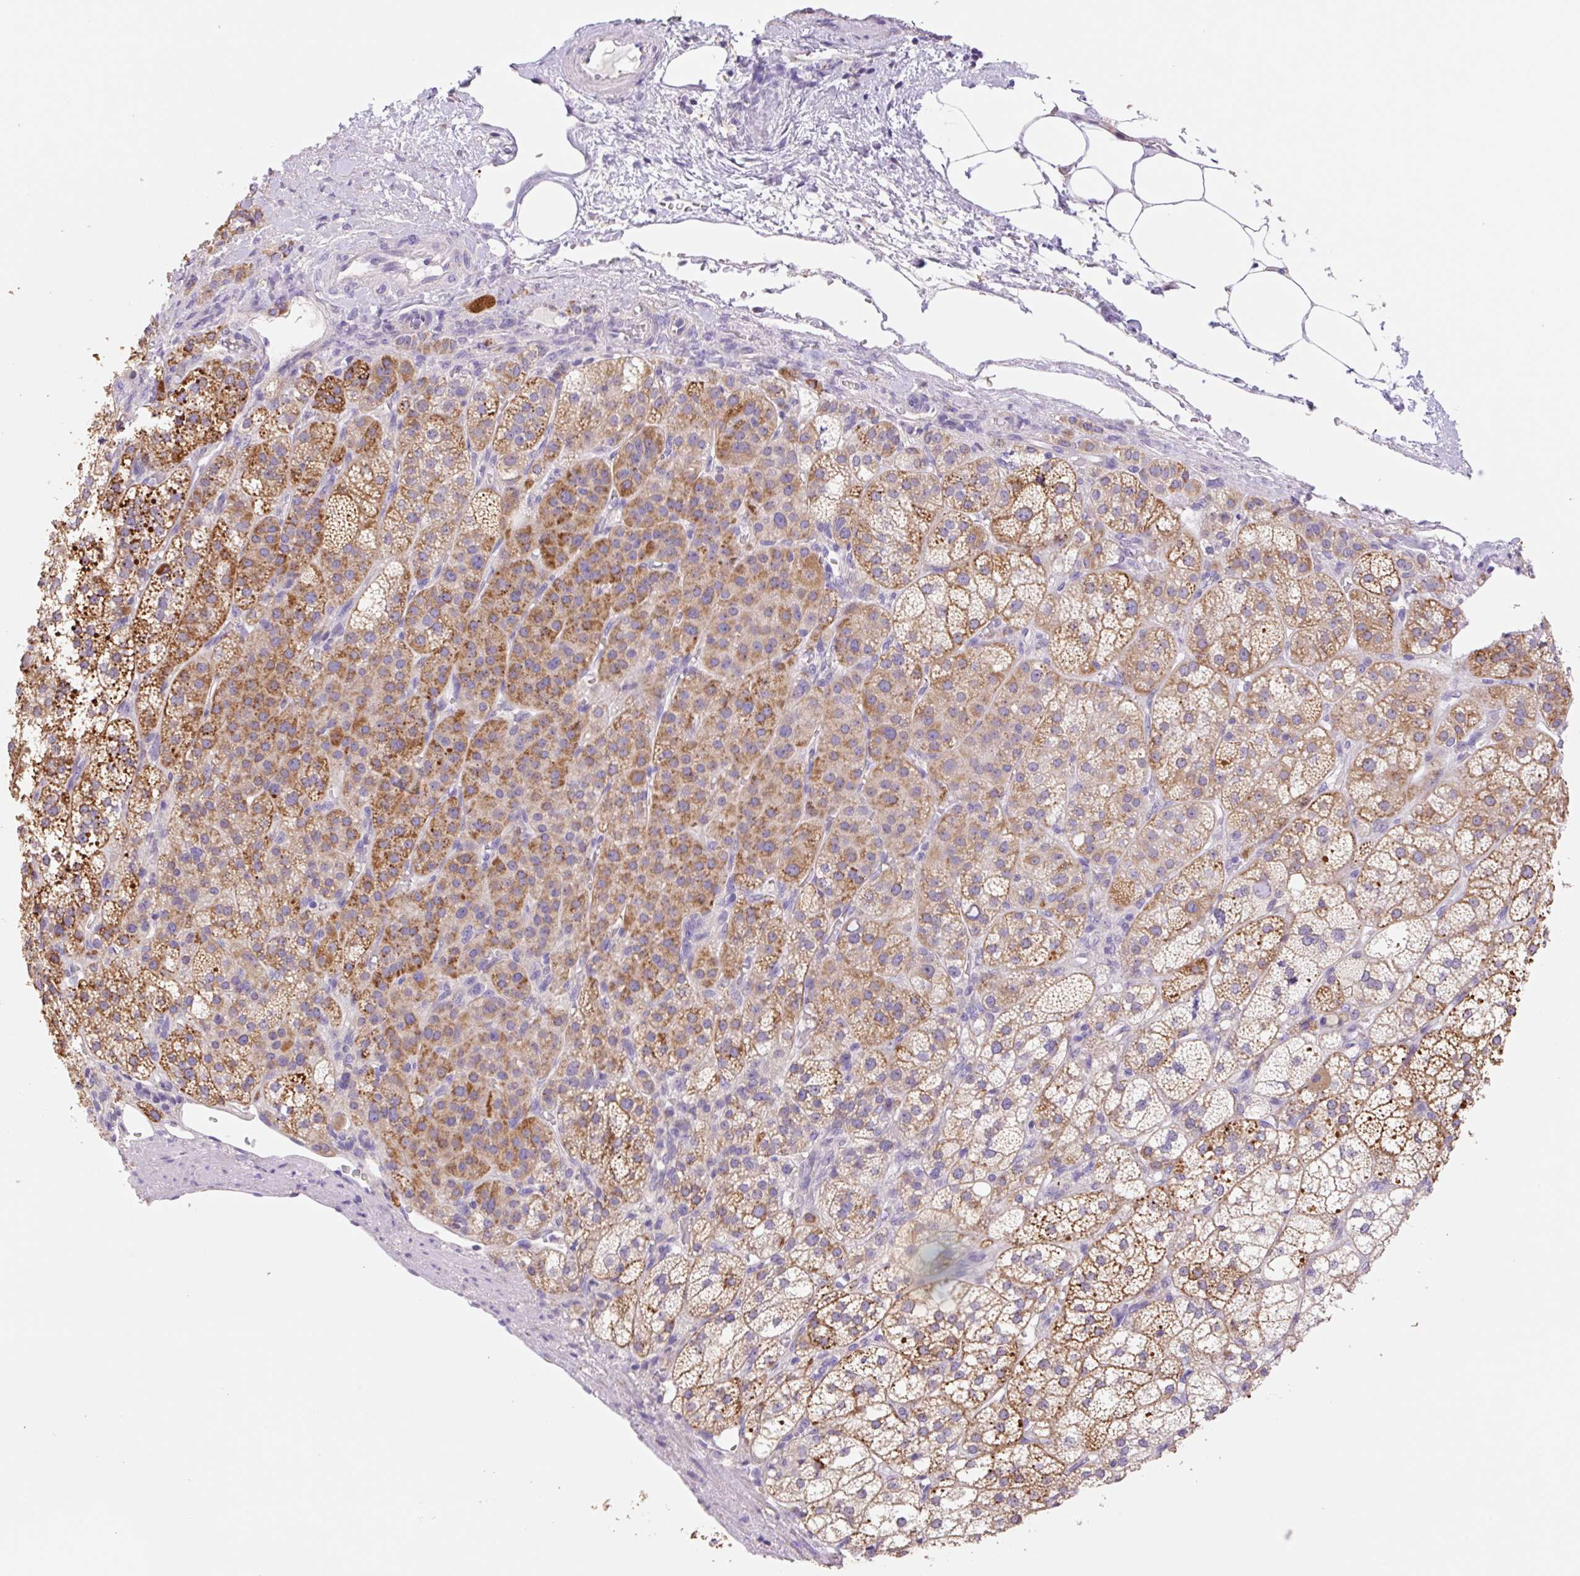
{"staining": {"intensity": "moderate", "quantity": ">75%", "location": "cytoplasmic/membranous"}, "tissue": "adrenal gland", "cell_type": "Glandular cells", "image_type": "normal", "snomed": [{"axis": "morphology", "description": "Normal tissue, NOS"}, {"axis": "topography", "description": "Adrenal gland"}], "caption": "Brown immunohistochemical staining in normal human adrenal gland exhibits moderate cytoplasmic/membranous expression in approximately >75% of glandular cells. (DAB IHC with brightfield microscopy, high magnification).", "gene": "COPZ2", "patient": {"sex": "female", "age": 60}}